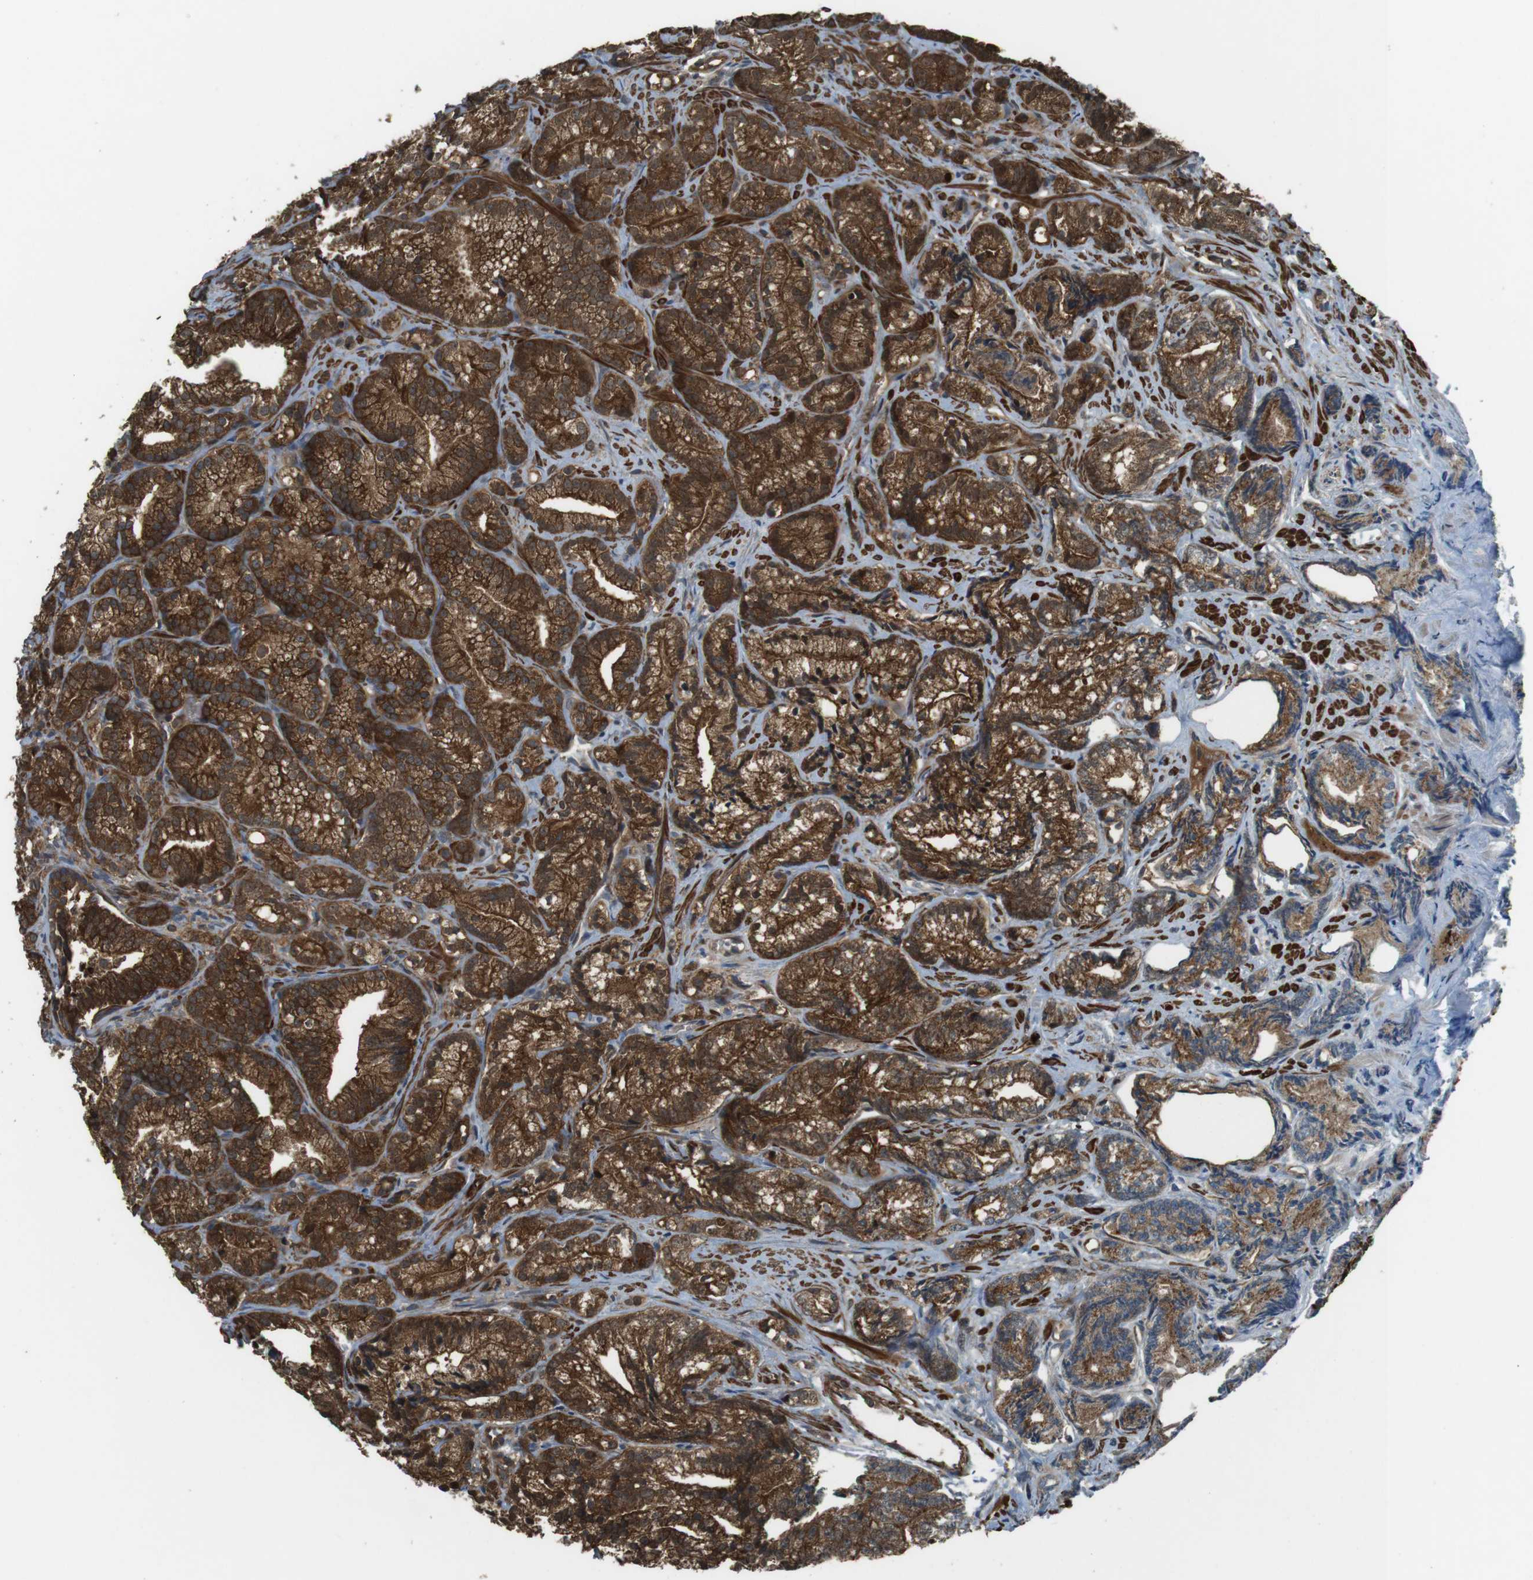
{"staining": {"intensity": "strong", "quantity": ">75%", "location": "cytoplasmic/membranous"}, "tissue": "prostate cancer", "cell_type": "Tumor cells", "image_type": "cancer", "snomed": [{"axis": "morphology", "description": "Adenocarcinoma, Low grade"}, {"axis": "topography", "description": "Prostate"}], "caption": "Immunohistochemical staining of human prostate cancer (low-grade adenocarcinoma) reveals strong cytoplasmic/membranous protein expression in approximately >75% of tumor cells. (DAB (3,3'-diaminobenzidine) IHC, brown staining for protein, blue staining for nuclei).", "gene": "LRRC3B", "patient": {"sex": "male", "age": 89}}